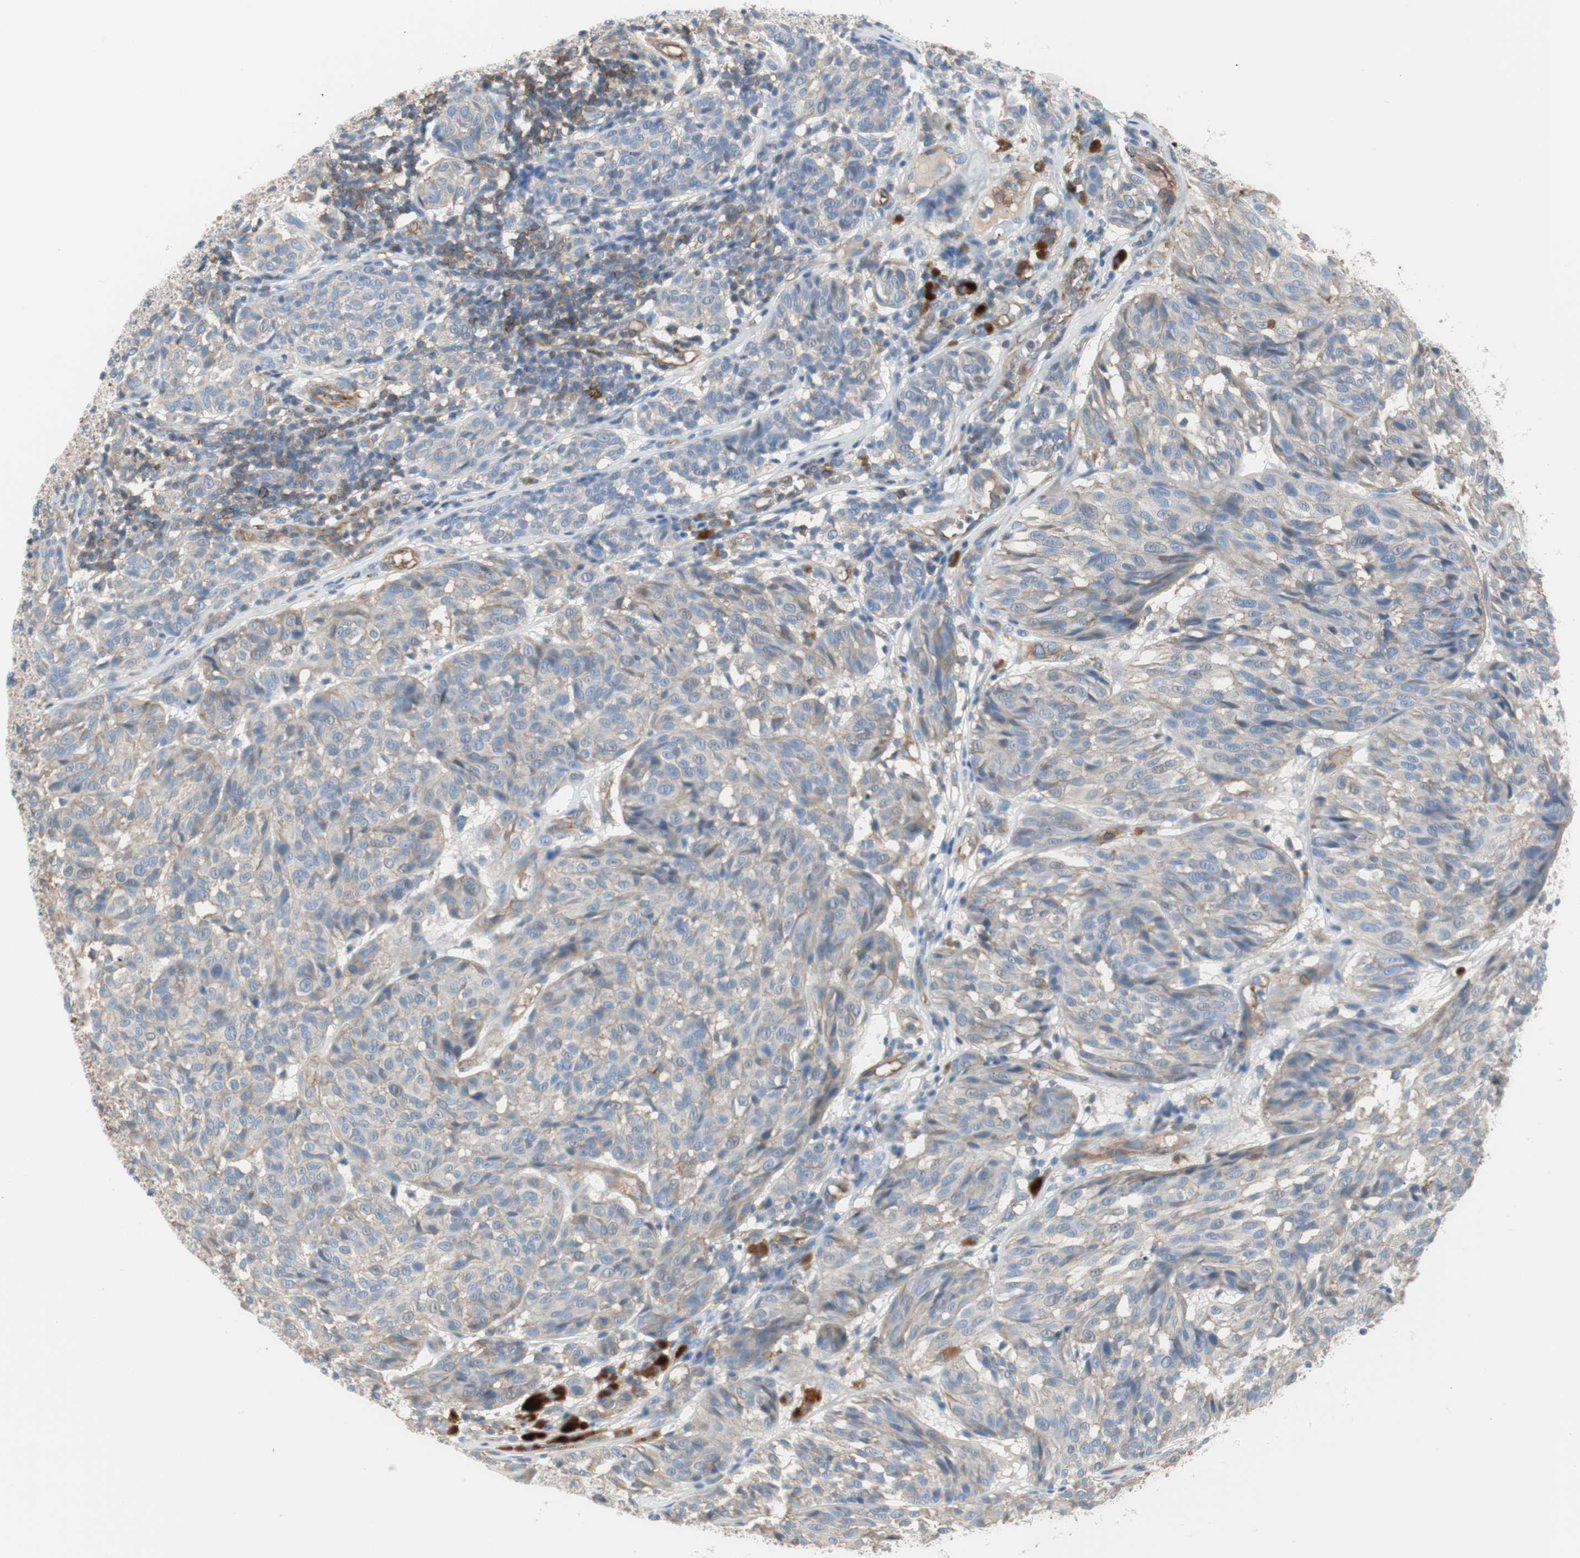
{"staining": {"intensity": "weak", "quantity": "25%-75%", "location": "cytoplasmic/membranous"}, "tissue": "melanoma", "cell_type": "Tumor cells", "image_type": "cancer", "snomed": [{"axis": "morphology", "description": "Malignant melanoma, NOS"}, {"axis": "topography", "description": "Skin"}], "caption": "Malignant melanoma tissue displays weak cytoplasmic/membranous expression in approximately 25%-75% of tumor cells", "gene": "GPR160", "patient": {"sex": "female", "age": 46}}